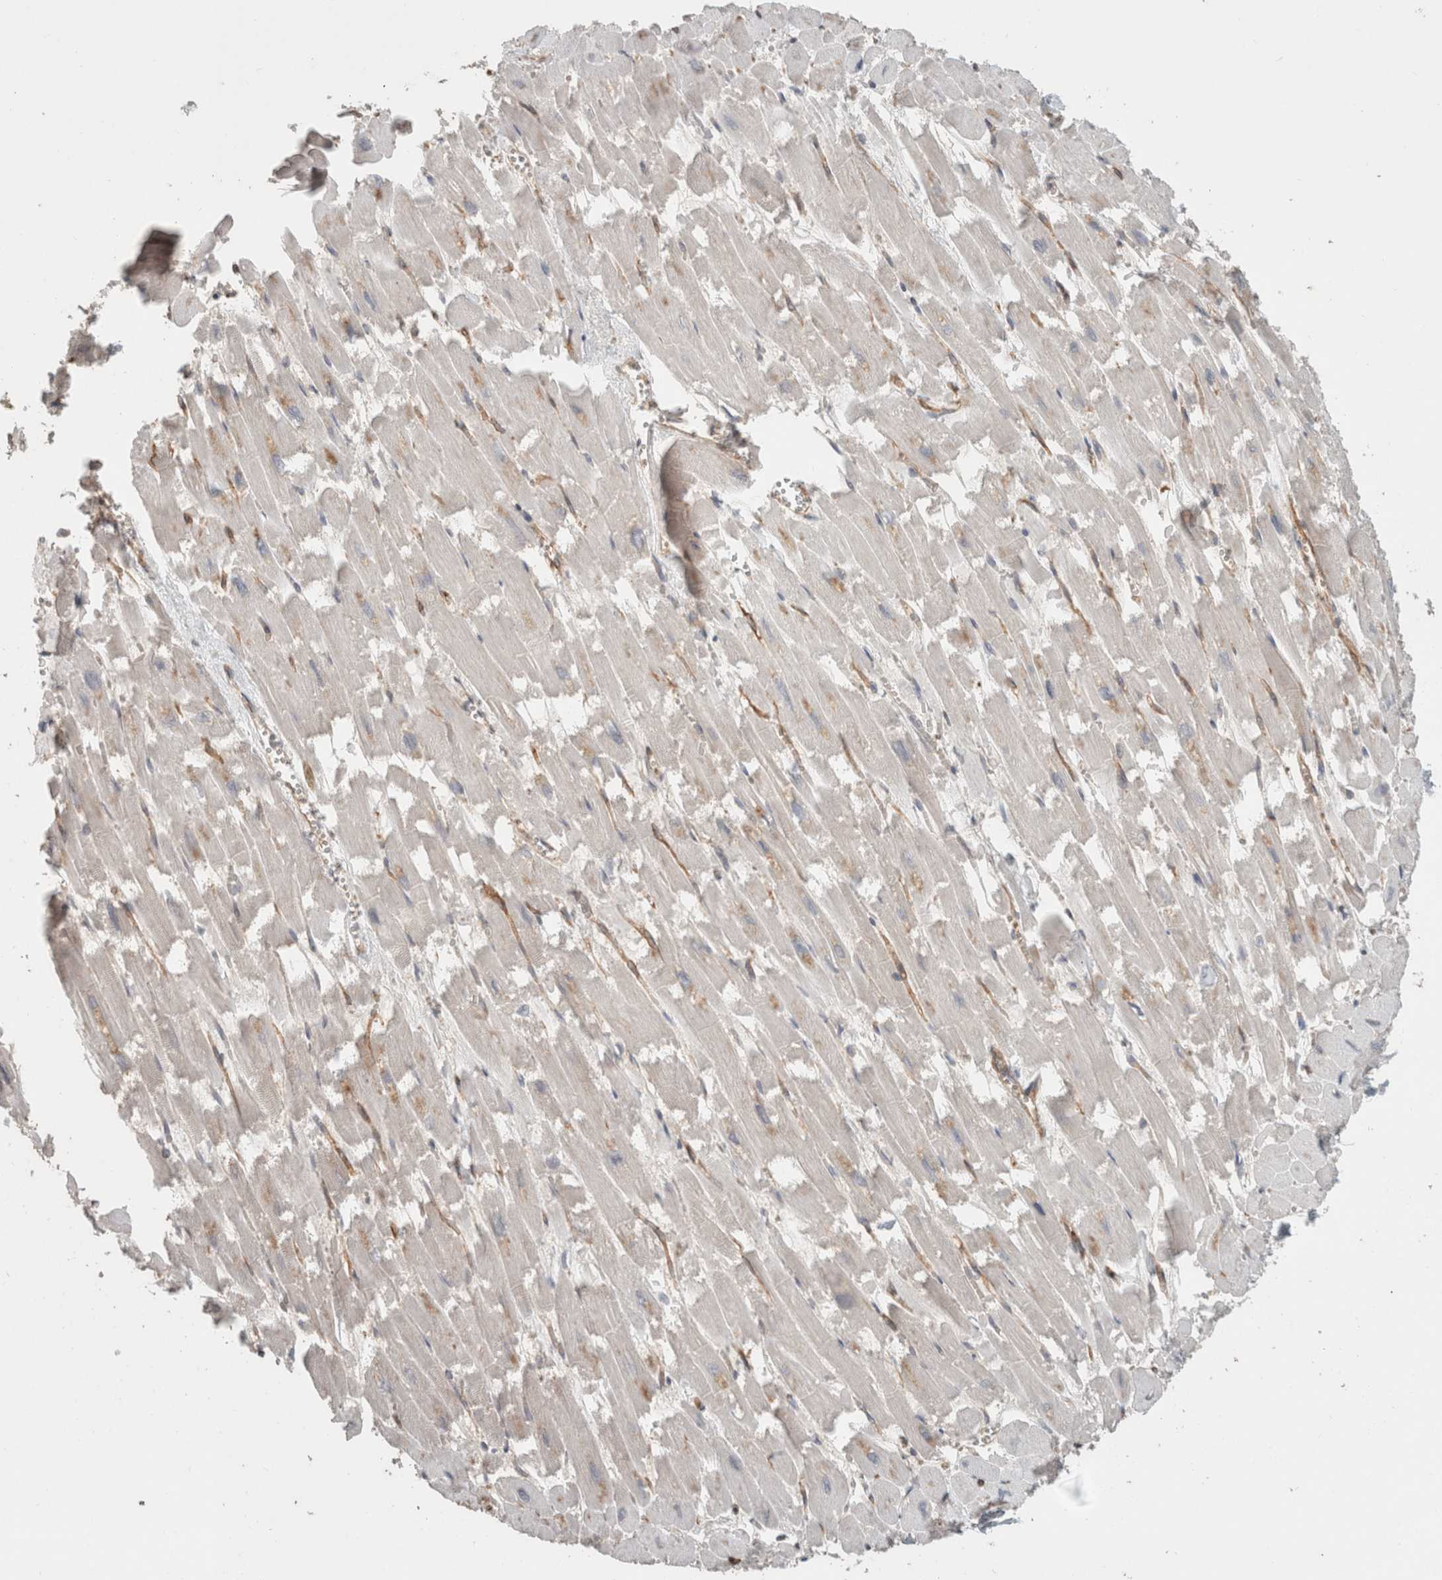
{"staining": {"intensity": "weak", "quantity": "<25%", "location": "cytoplasmic/membranous"}, "tissue": "heart muscle", "cell_type": "Cardiomyocytes", "image_type": "normal", "snomed": [{"axis": "morphology", "description": "Normal tissue, NOS"}, {"axis": "topography", "description": "Heart"}], "caption": "This is an immunohistochemistry (IHC) micrograph of benign heart muscle. There is no positivity in cardiomyocytes.", "gene": "RASAL2", "patient": {"sex": "male", "age": 54}}